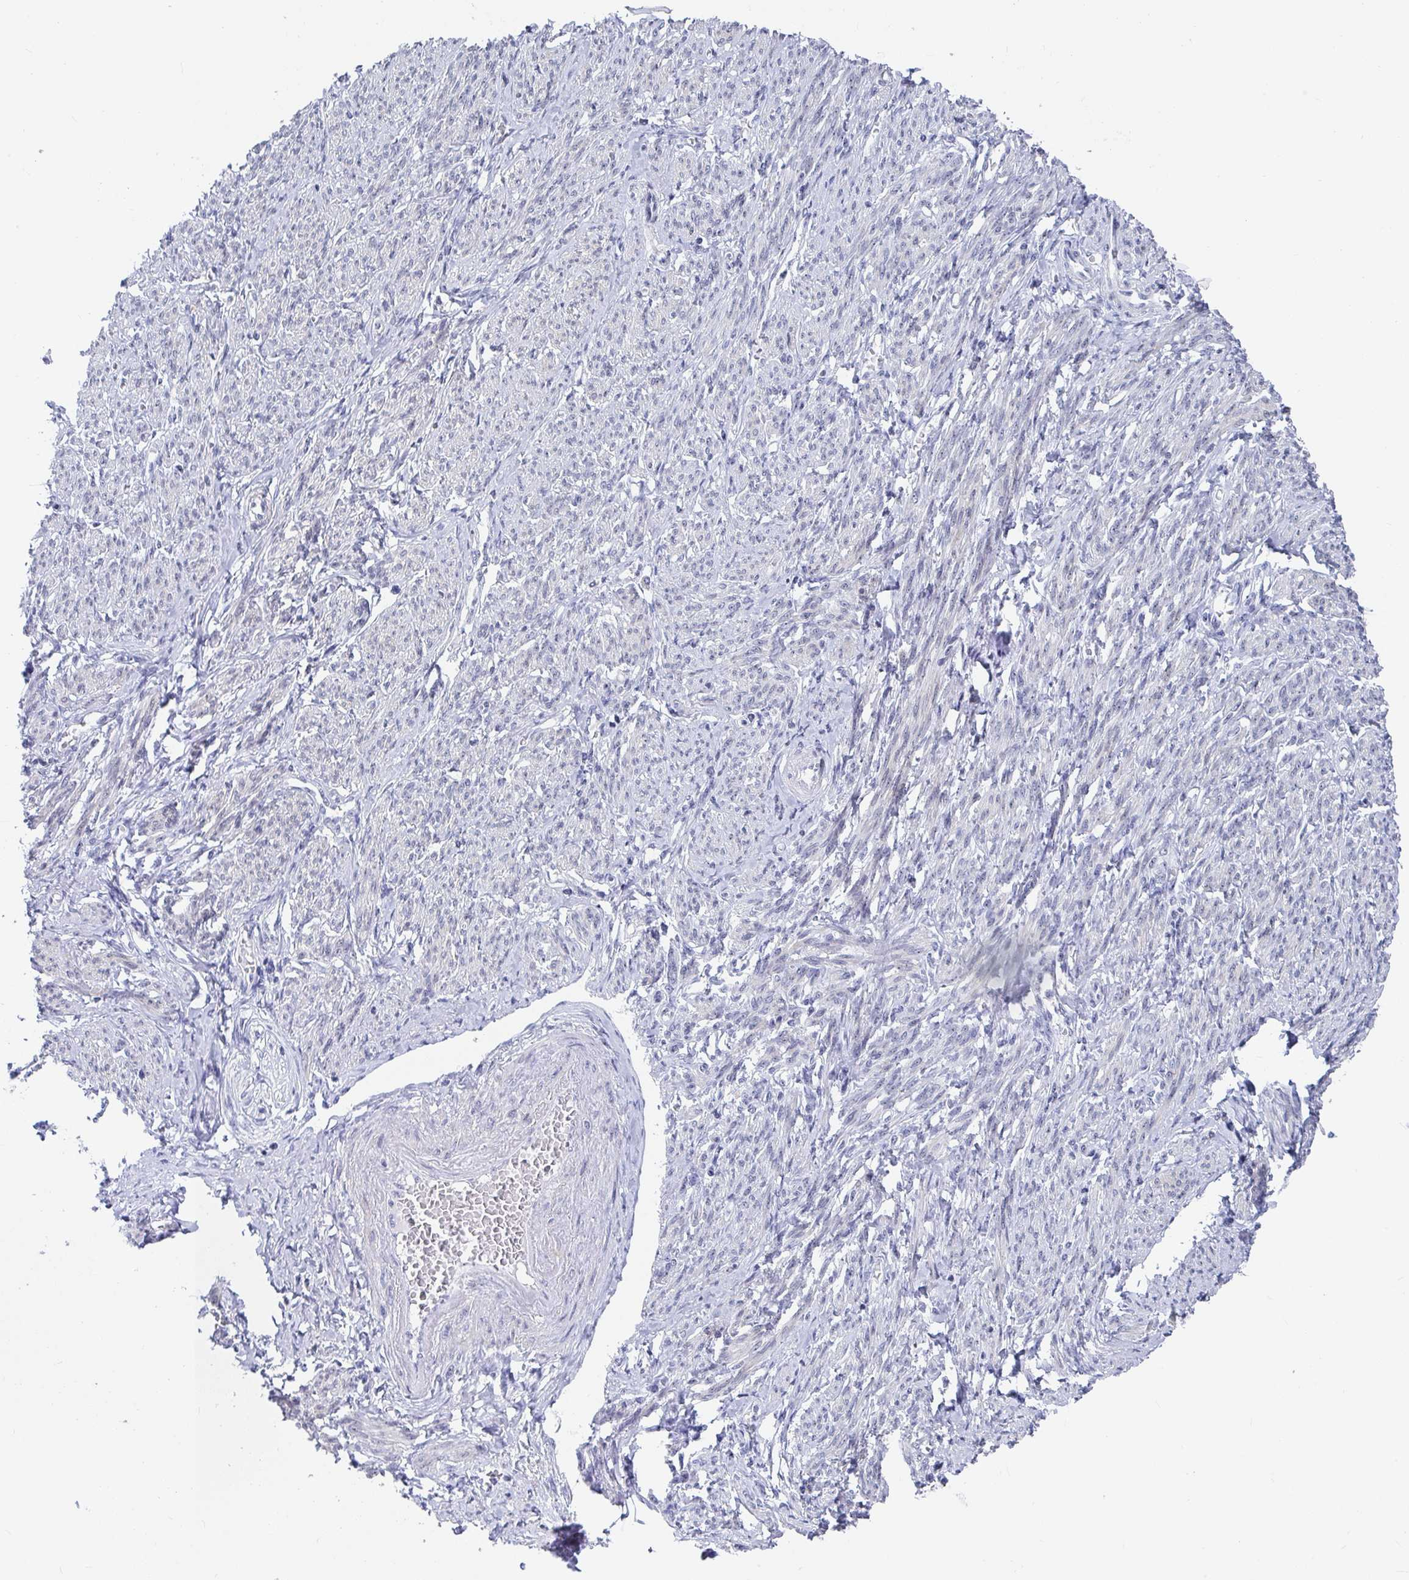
{"staining": {"intensity": "moderate", "quantity": "25%-75%", "location": "nuclear"}, "tissue": "smooth muscle", "cell_type": "Smooth muscle cells", "image_type": "normal", "snomed": [{"axis": "morphology", "description": "Normal tissue, NOS"}, {"axis": "topography", "description": "Smooth muscle"}], "caption": "Immunohistochemistry micrograph of normal smooth muscle stained for a protein (brown), which exhibits medium levels of moderate nuclear staining in approximately 25%-75% of smooth muscle cells.", "gene": "SIRT7", "patient": {"sex": "female", "age": 65}}